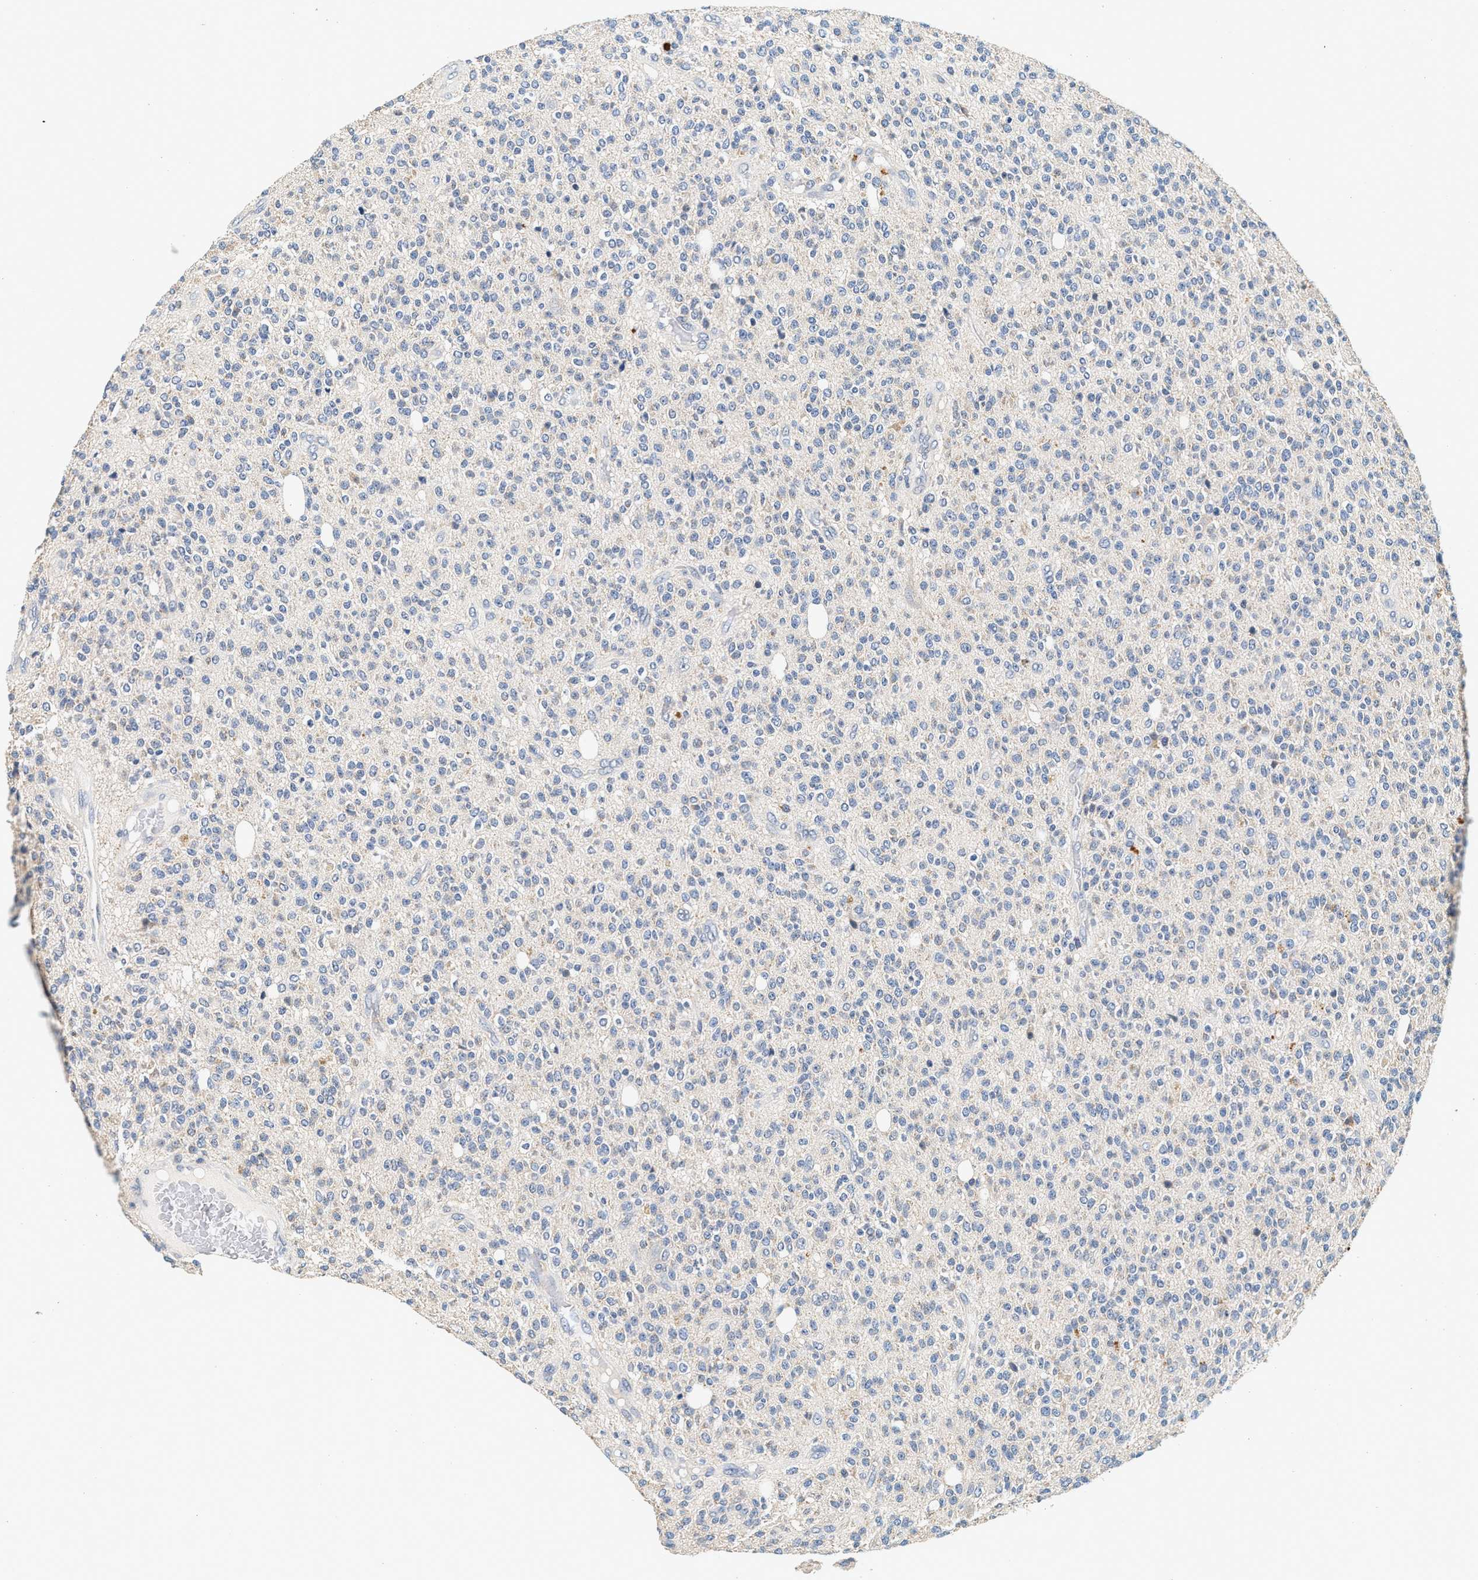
{"staining": {"intensity": "negative", "quantity": "none", "location": "none"}, "tissue": "glioma", "cell_type": "Tumor cells", "image_type": "cancer", "snomed": [{"axis": "morphology", "description": "Glioma, malignant, High grade"}, {"axis": "topography", "description": "Brain"}], "caption": "This is a image of immunohistochemistry staining of glioma, which shows no expression in tumor cells. The staining was performed using DAB (3,3'-diaminobenzidine) to visualize the protein expression in brown, while the nuclei were stained in blue with hematoxylin (Magnification: 20x).", "gene": "PTGR3", "patient": {"sex": "male", "age": 34}}